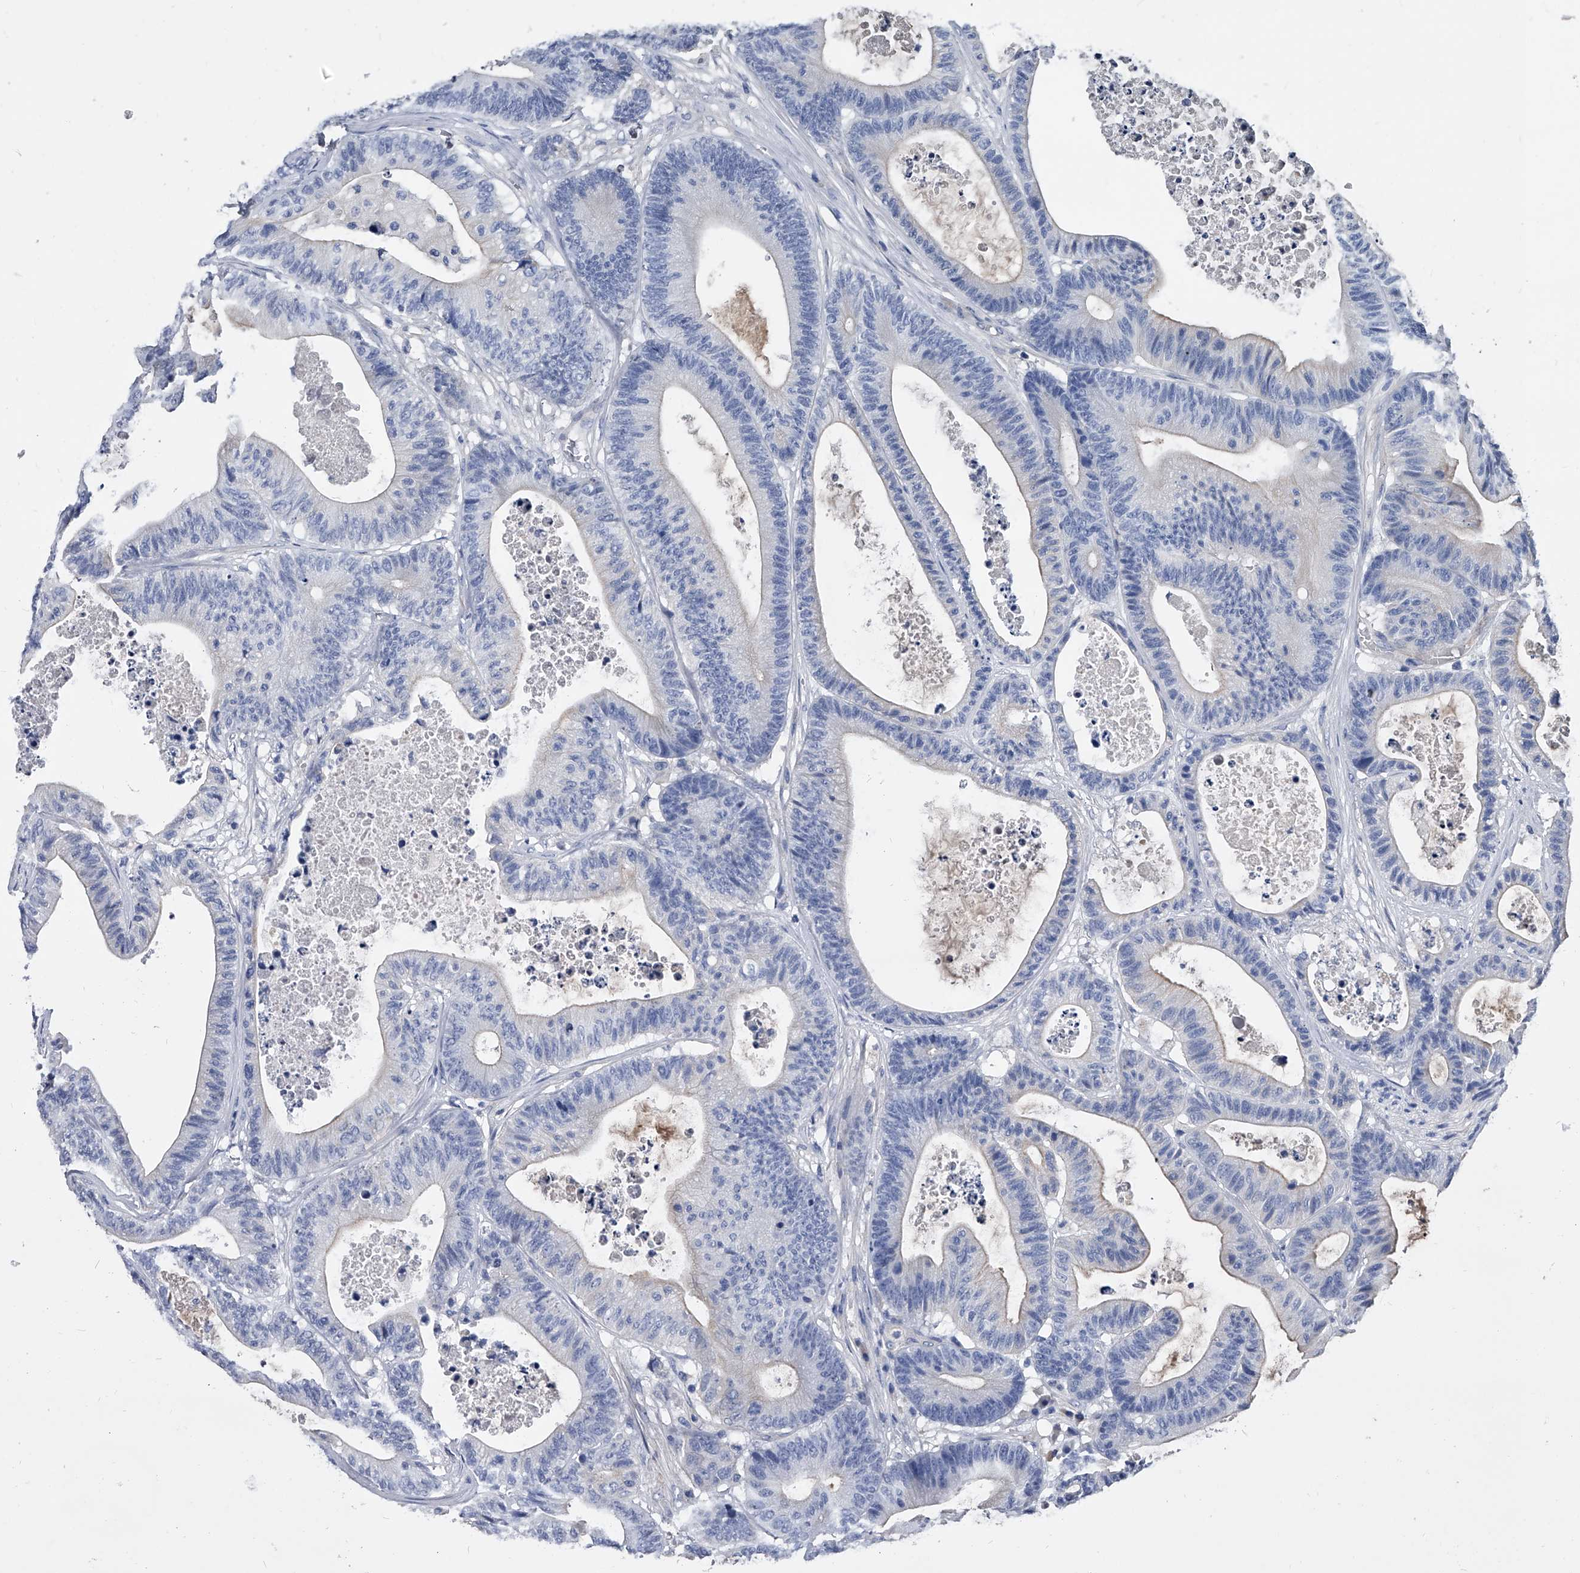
{"staining": {"intensity": "negative", "quantity": "none", "location": "none"}, "tissue": "colorectal cancer", "cell_type": "Tumor cells", "image_type": "cancer", "snomed": [{"axis": "morphology", "description": "Adenocarcinoma, NOS"}, {"axis": "topography", "description": "Colon"}], "caption": "High power microscopy micrograph of an immunohistochemistry image of colorectal cancer (adenocarcinoma), revealing no significant expression in tumor cells. The staining was performed using DAB to visualize the protein expression in brown, while the nuclei were stained in blue with hematoxylin (Magnification: 20x).", "gene": "EFCAB7", "patient": {"sex": "female", "age": 84}}